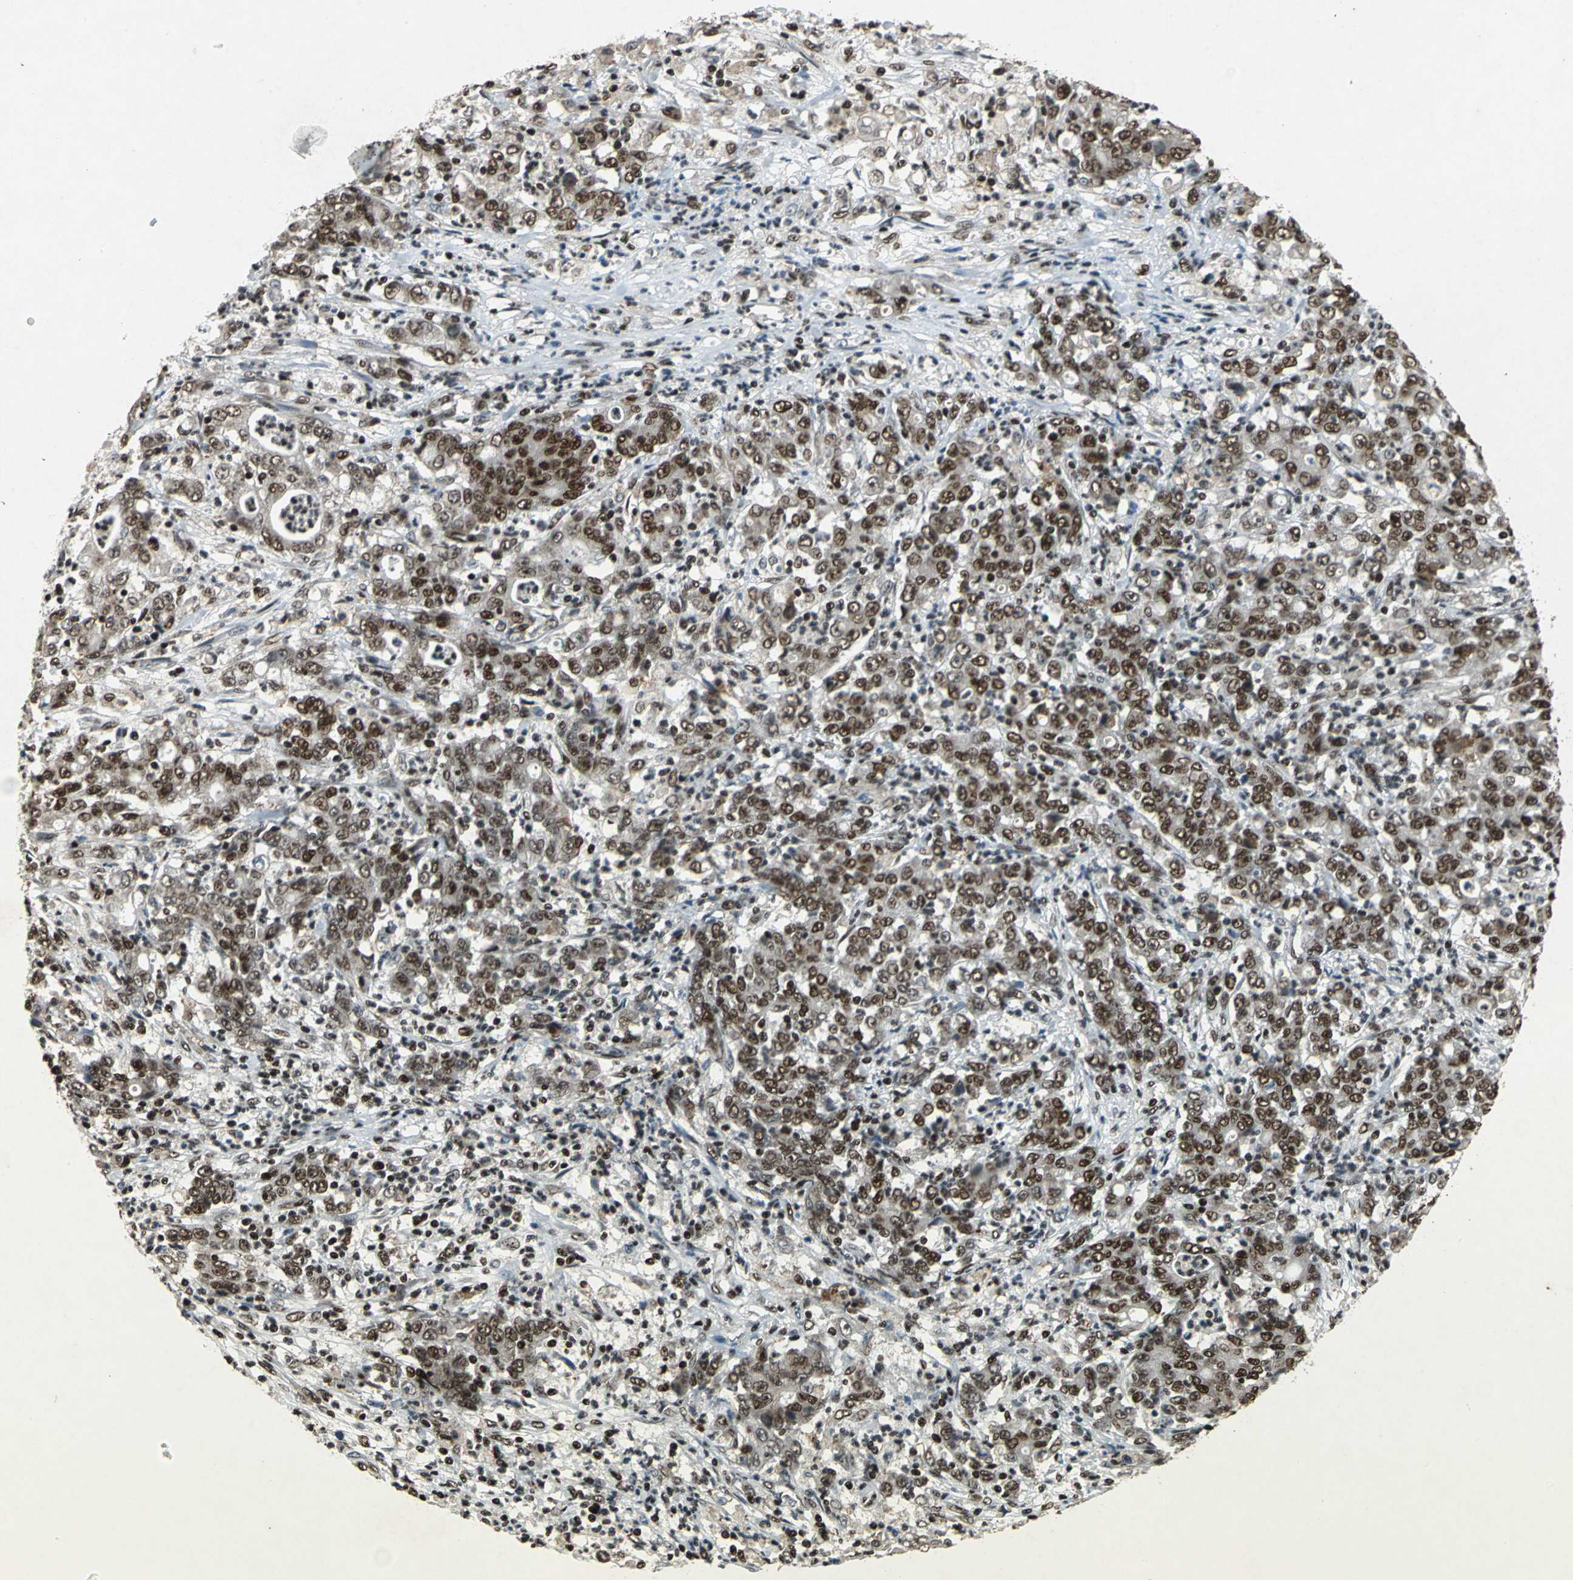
{"staining": {"intensity": "strong", "quantity": ">75%", "location": "nuclear"}, "tissue": "stomach cancer", "cell_type": "Tumor cells", "image_type": "cancer", "snomed": [{"axis": "morphology", "description": "Adenocarcinoma, NOS"}, {"axis": "topography", "description": "Stomach, lower"}], "caption": "Tumor cells reveal high levels of strong nuclear staining in about >75% of cells in human adenocarcinoma (stomach). Using DAB (brown) and hematoxylin (blue) stains, captured at high magnification using brightfield microscopy.", "gene": "MTA2", "patient": {"sex": "female", "age": 71}}